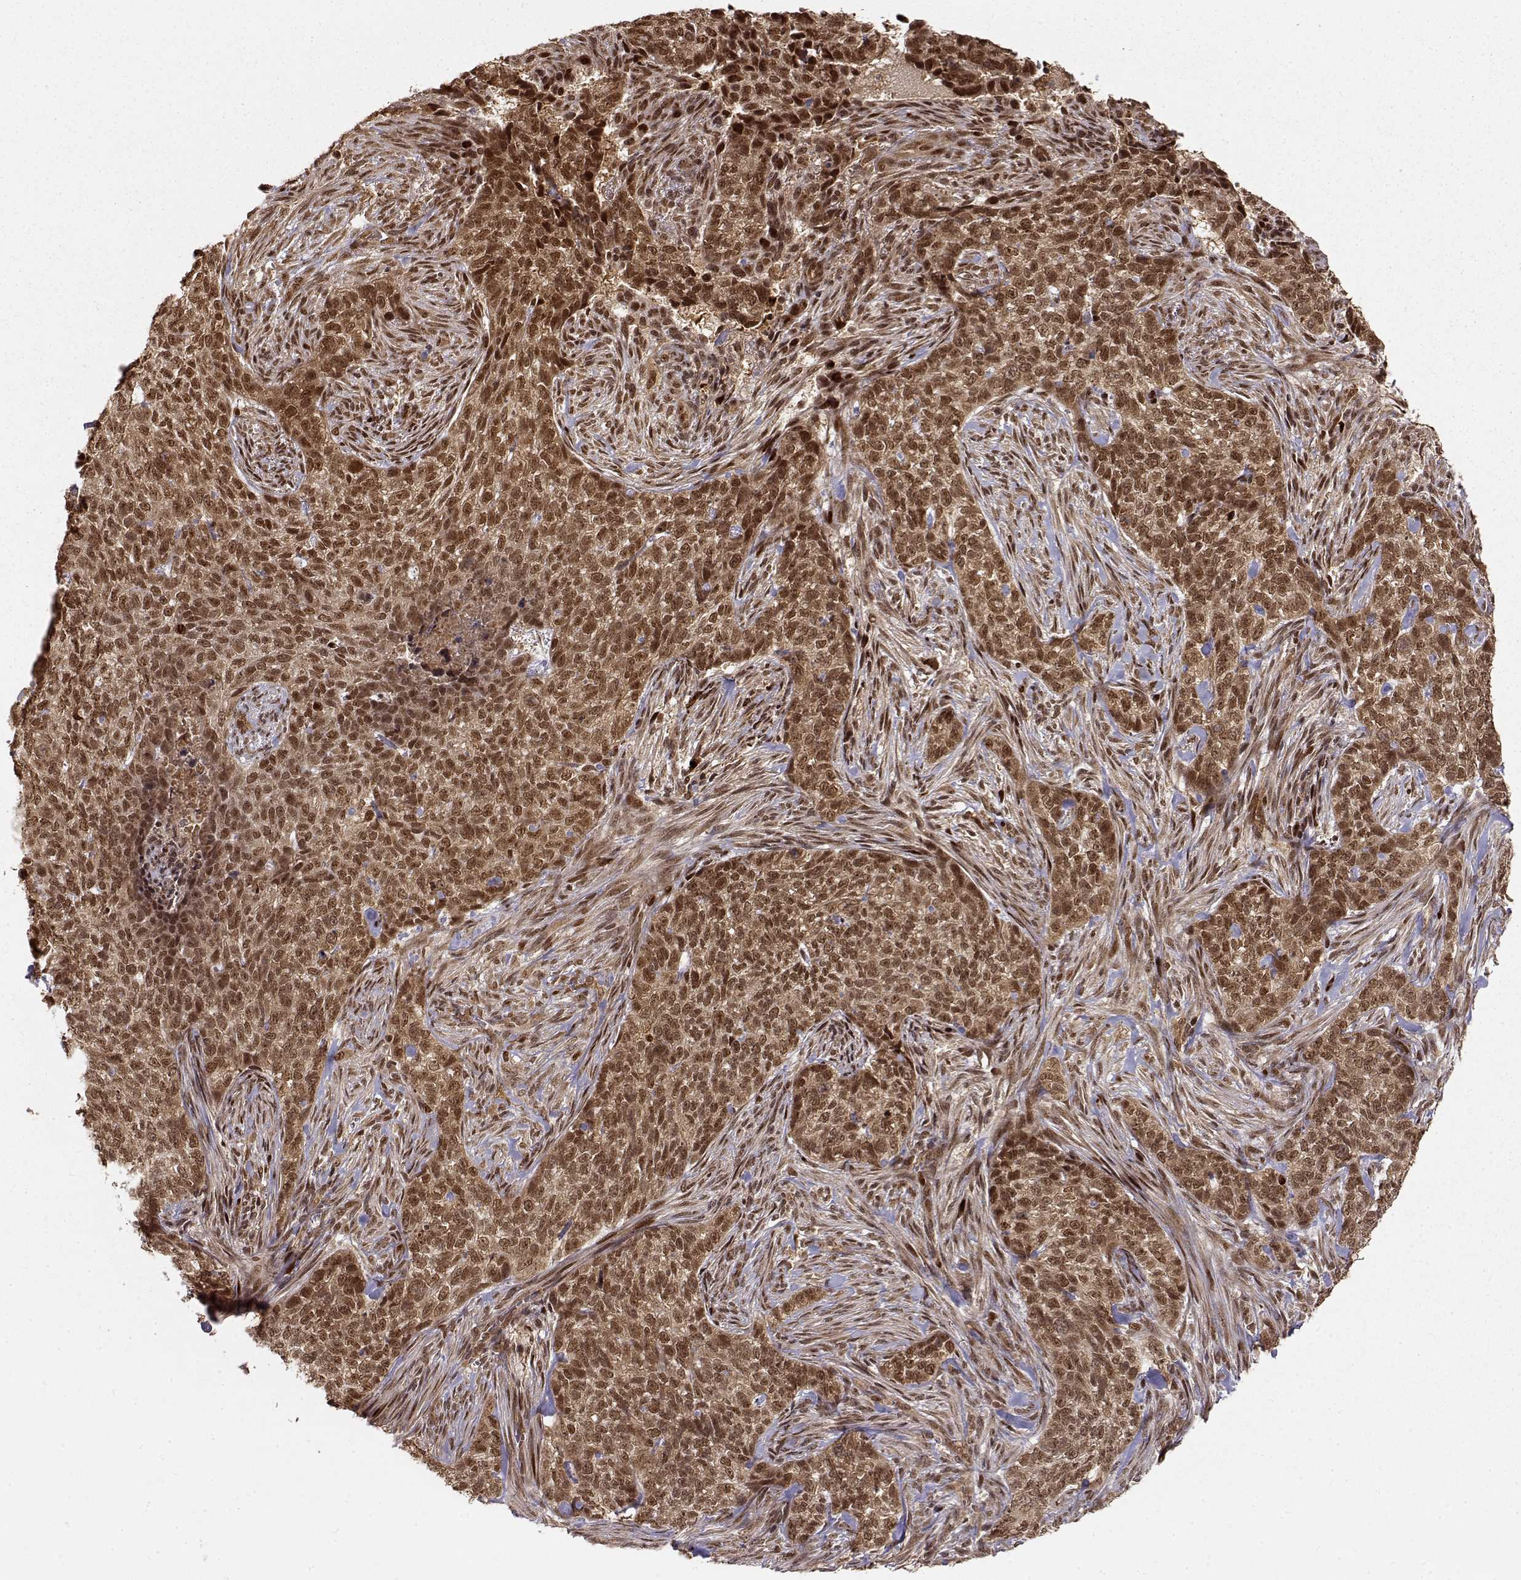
{"staining": {"intensity": "moderate", "quantity": ">75%", "location": "cytoplasmic/membranous,nuclear"}, "tissue": "skin cancer", "cell_type": "Tumor cells", "image_type": "cancer", "snomed": [{"axis": "morphology", "description": "Basal cell carcinoma"}, {"axis": "topography", "description": "Skin"}], "caption": "Protein analysis of skin cancer tissue shows moderate cytoplasmic/membranous and nuclear staining in approximately >75% of tumor cells.", "gene": "MAEA", "patient": {"sex": "female", "age": 69}}